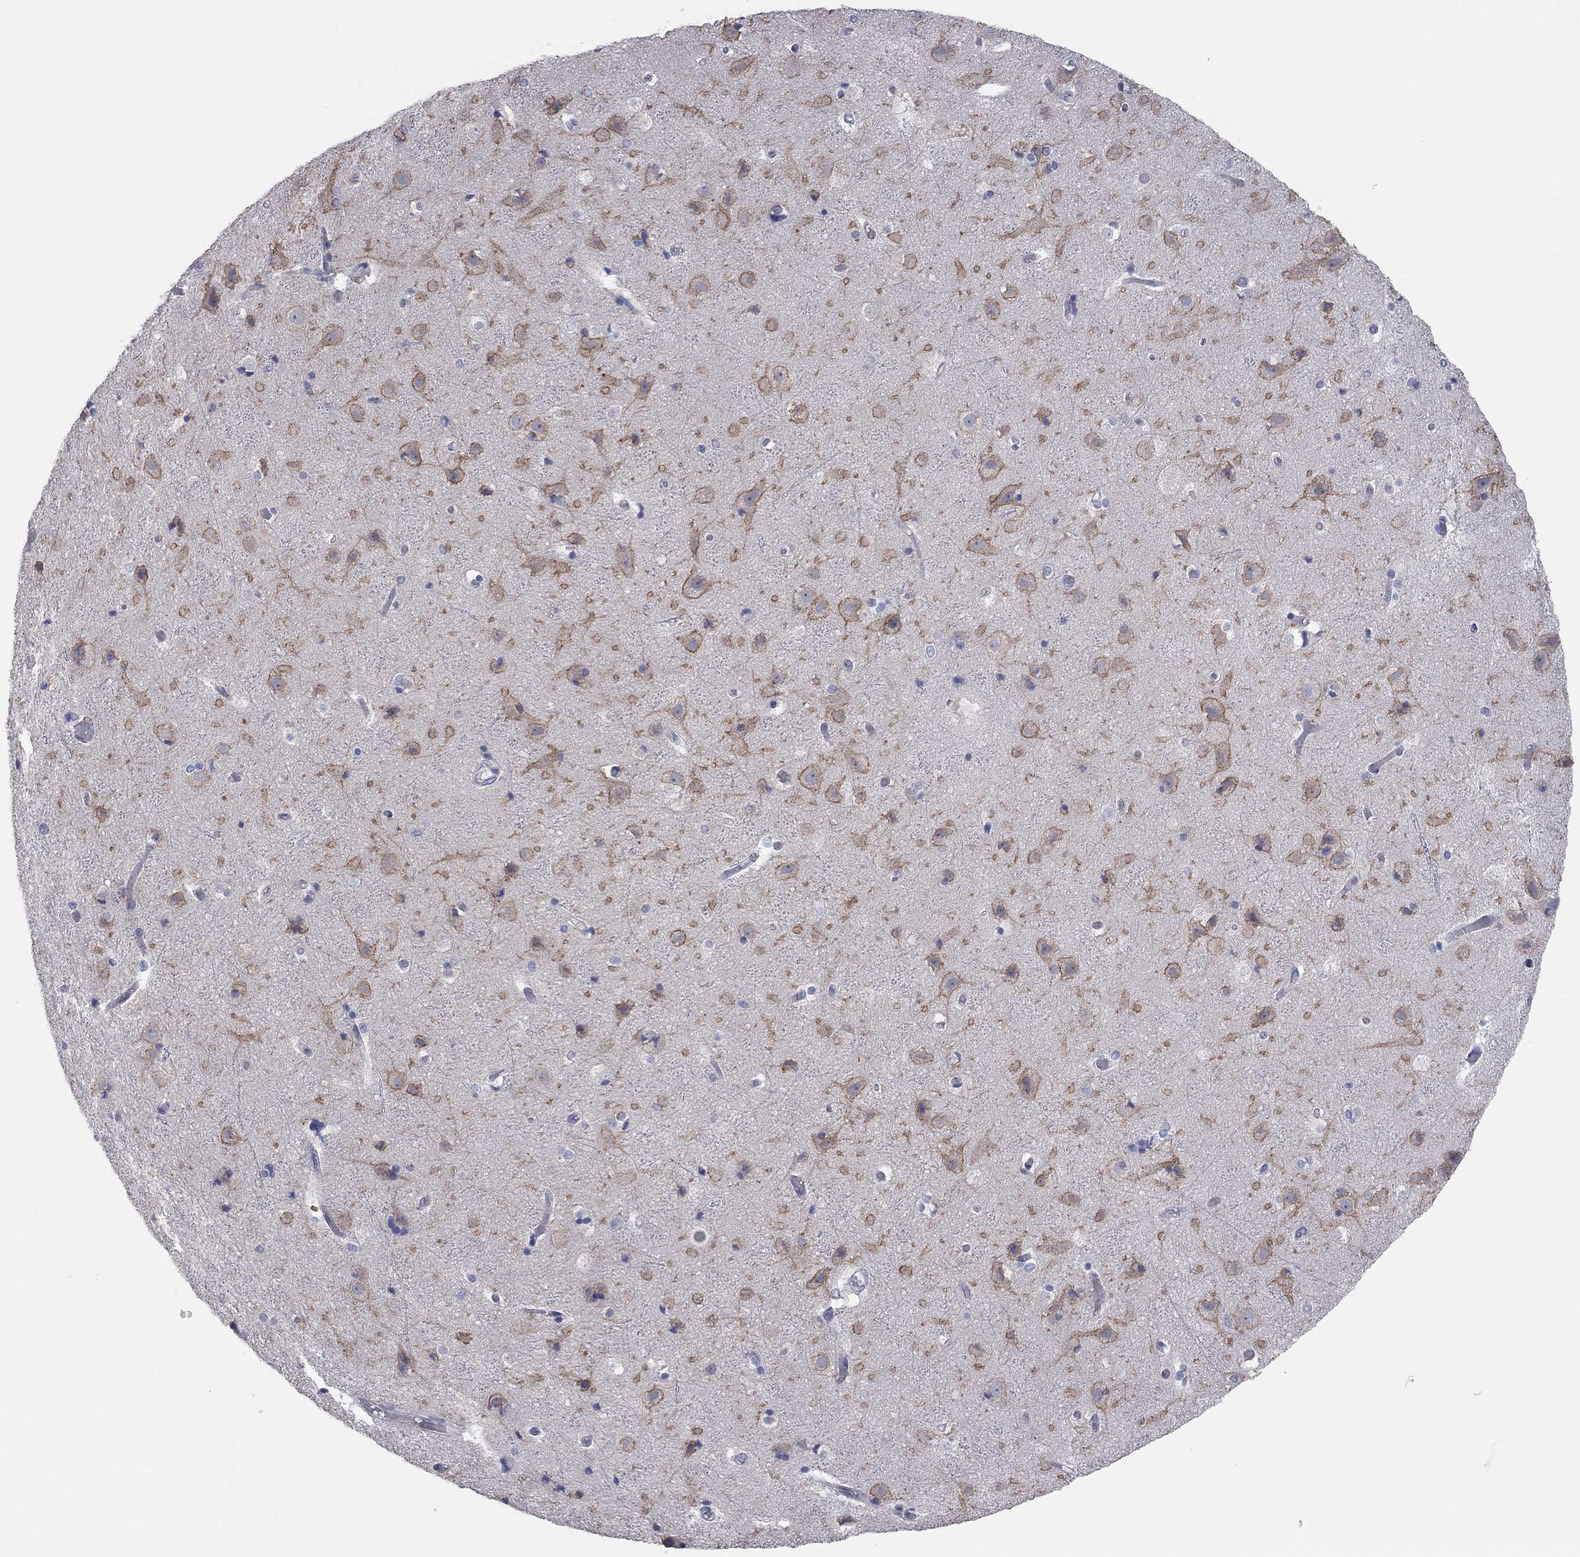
{"staining": {"intensity": "negative", "quantity": "none", "location": "none"}, "tissue": "cerebral cortex", "cell_type": "Endothelial cells", "image_type": "normal", "snomed": [{"axis": "morphology", "description": "Normal tissue, NOS"}, {"axis": "topography", "description": "Cerebral cortex"}], "caption": "The immunohistochemistry (IHC) photomicrograph has no significant staining in endothelial cells of cerebral cortex.", "gene": "KCNB1", "patient": {"sex": "female", "age": 52}}